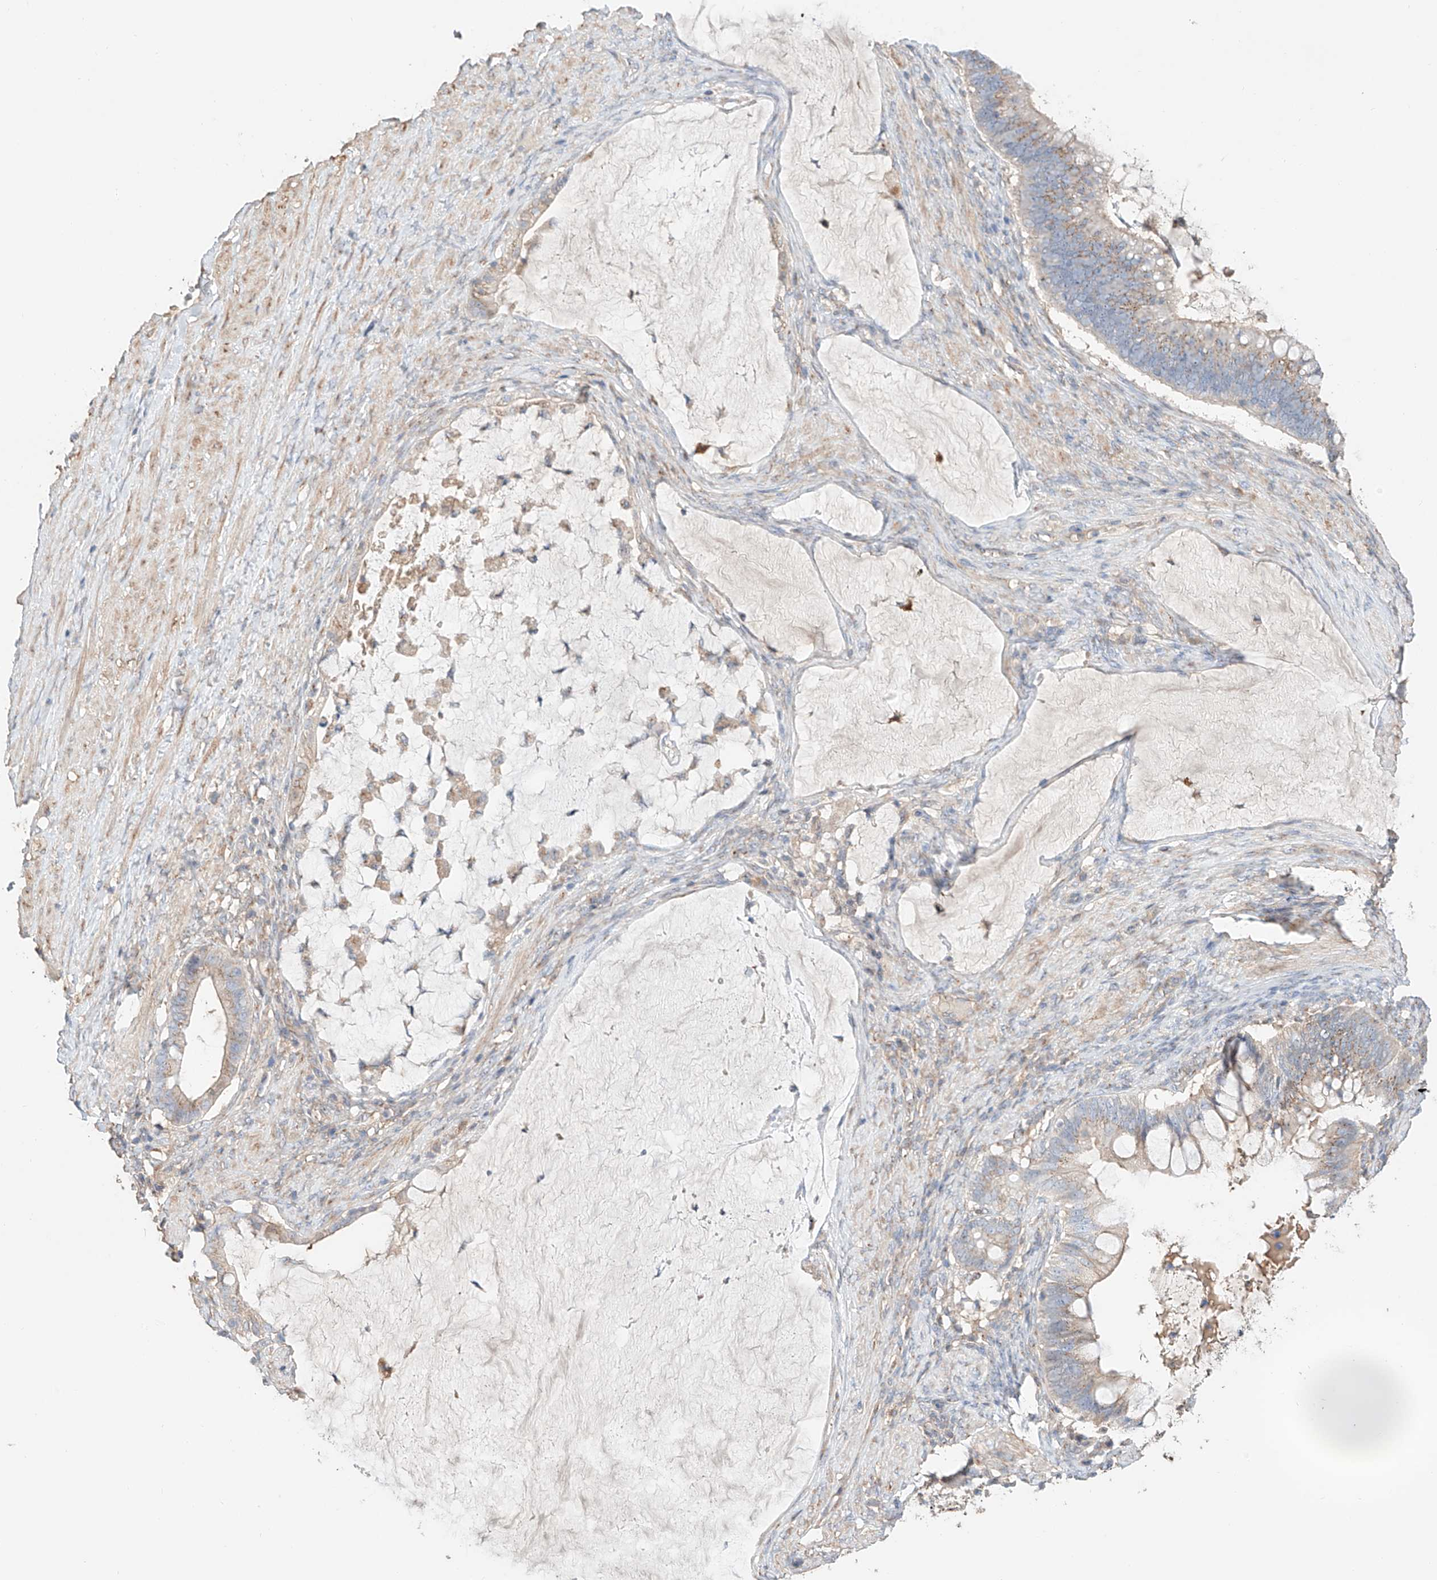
{"staining": {"intensity": "weak", "quantity": ">75%", "location": "cytoplasmic/membranous"}, "tissue": "ovarian cancer", "cell_type": "Tumor cells", "image_type": "cancer", "snomed": [{"axis": "morphology", "description": "Cystadenocarcinoma, mucinous, NOS"}, {"axis": "topography", "description": "Ovary"}], "caption": "Weak cytoplasmic/membranous staining is present in about >75% of tumor cells in ovarian cancer (mucinous cystadenocarcinoma).", "gene": "MOSPD1", "patient": {"sex": "female", "age": 61}}